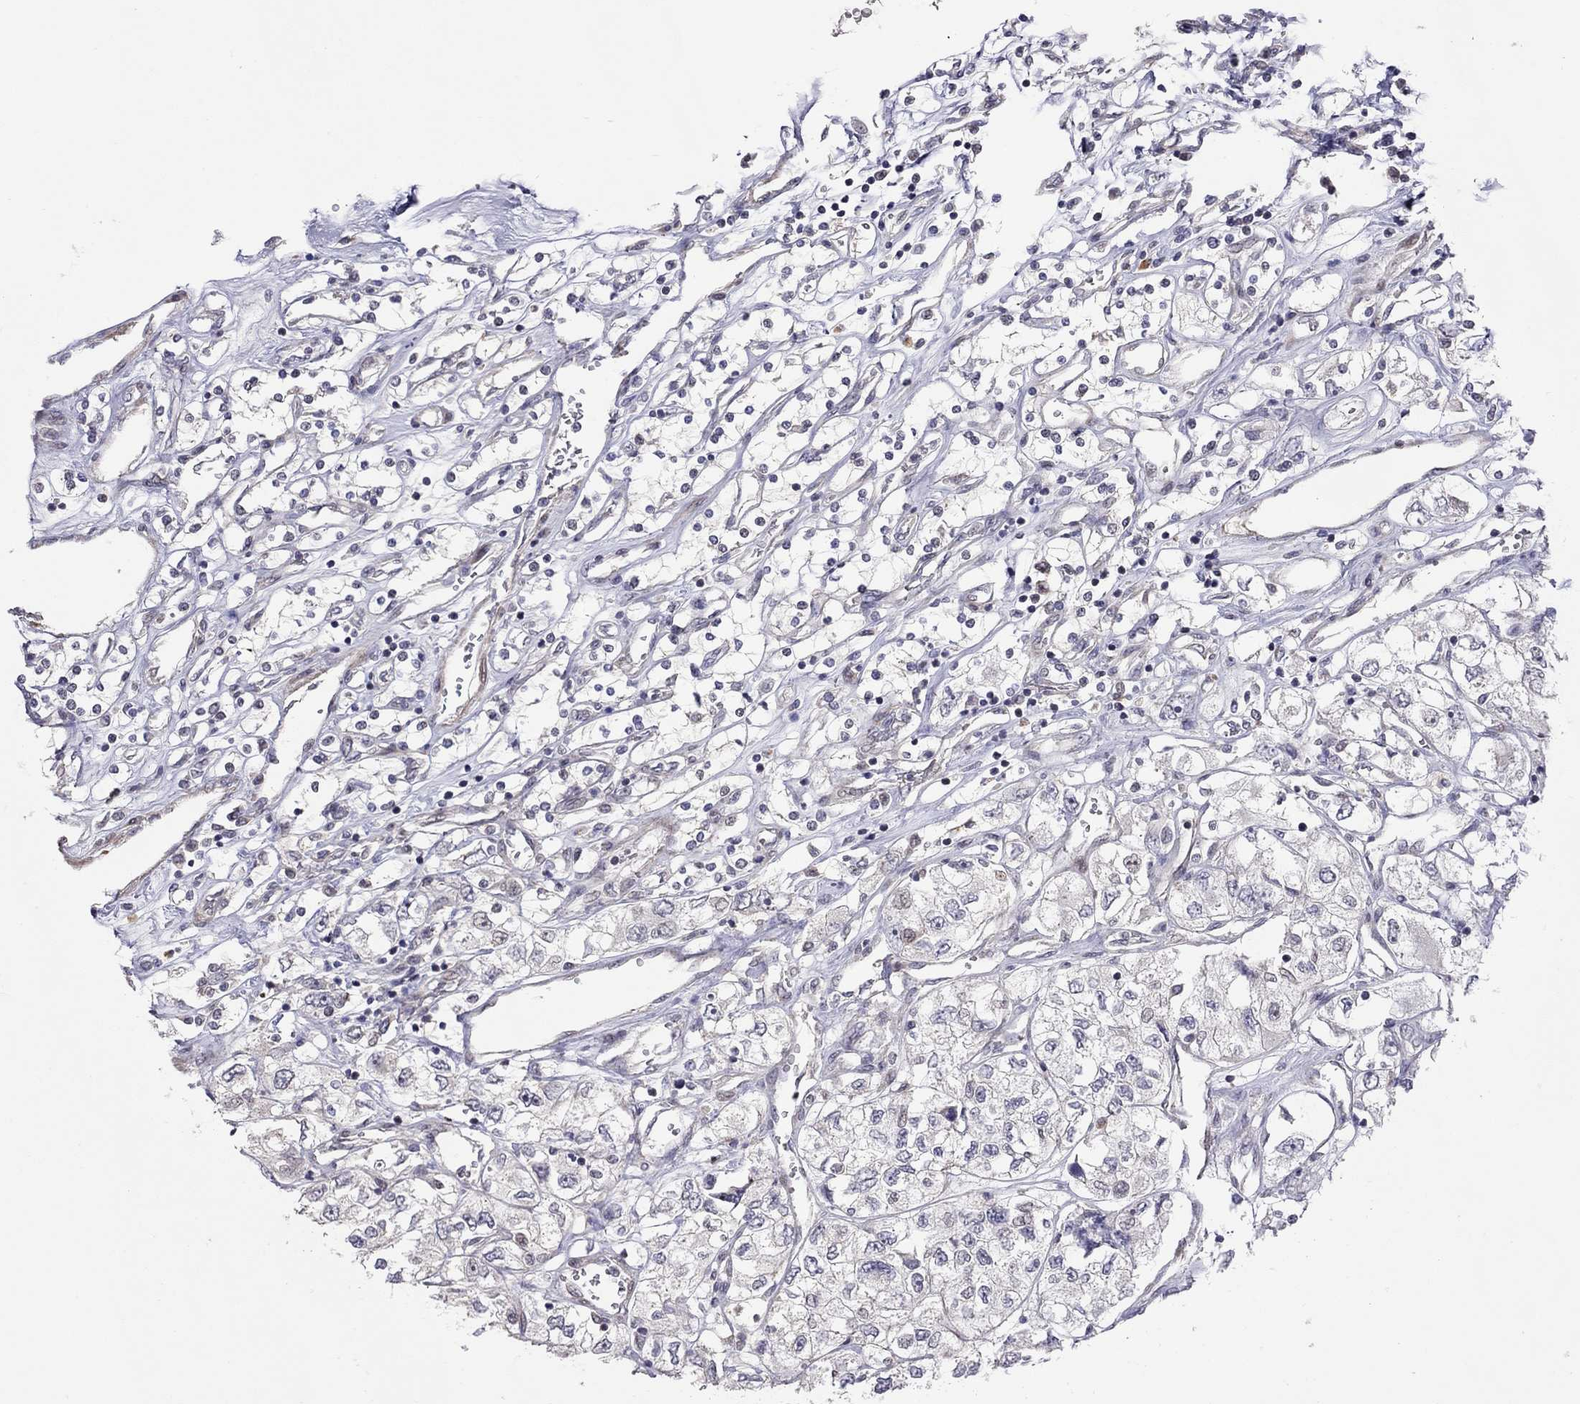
{"staining": {"intensity": "negative", "quantity": "none", "location": "none"}, "tissue": "renal cancer", "cell_type": "Tumor cells", "image_type": "cancer", "snomed": [{"axis": "morphology", "description": "Adenocarcinoma, NOS"}, {"axis": "topography", "description": "Kidney"}], "caption": "Renal cancer was stained to show a protein in brown. There is no significant staining in tumor cells.", "gene": "SYTL2", "patient": {"sex": "female", "age": 59}}